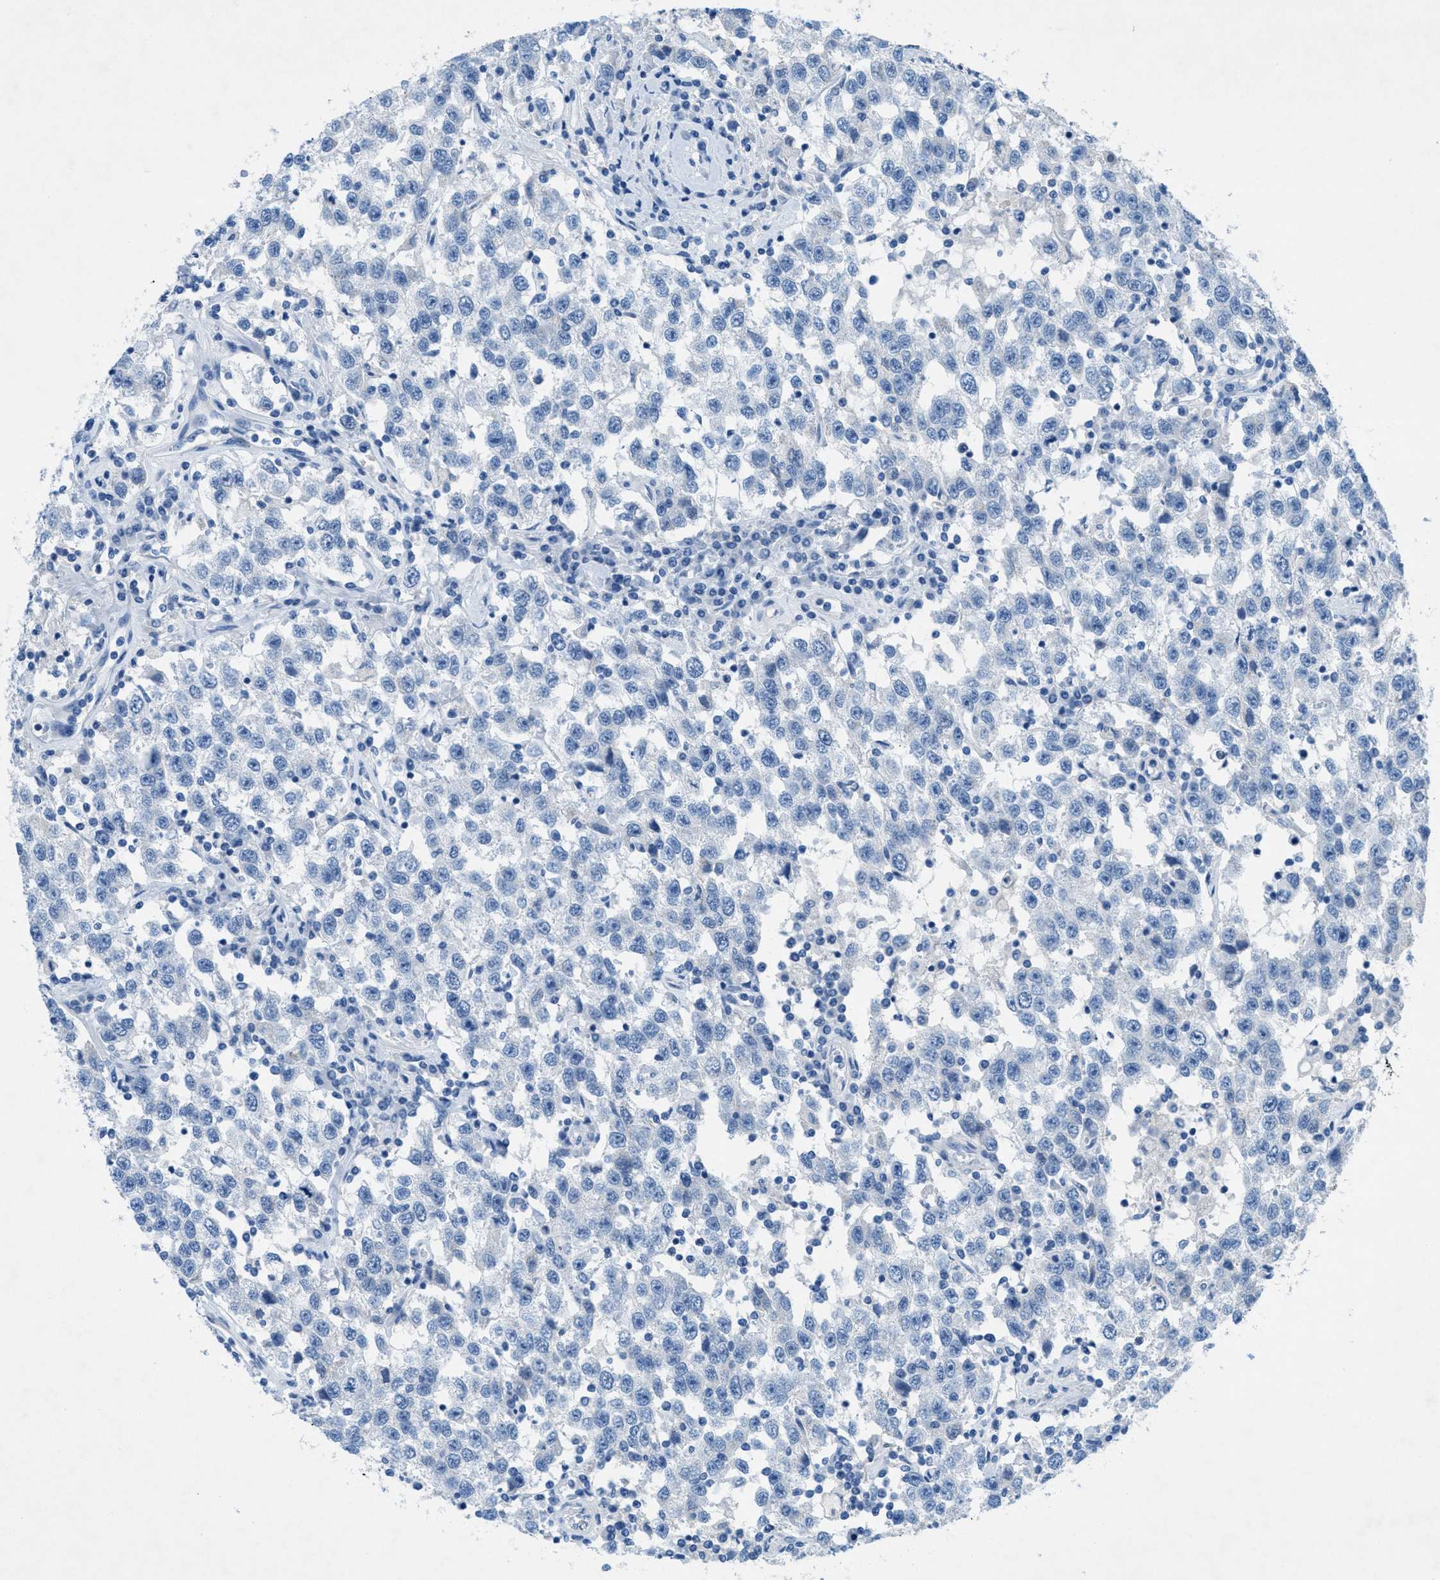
{"staining": {"intensity": "negative", "quantity": "none", "location": "none"}, "tissue": "testis cancer", "cell_type": "Tumor cells", "image_type": "cancer", "snomed": [{"axis": "morphology", "description": "Seminoma, NOS"}, {"axis": "topography", "description": "Testis"}], "caption": "This is an immunohistochemistry (IHC) image of human seminoma (testis). There is no staining in tumor cells.", "gene": "GALNT17", "patient": {"sex": "male", "age": 41}}